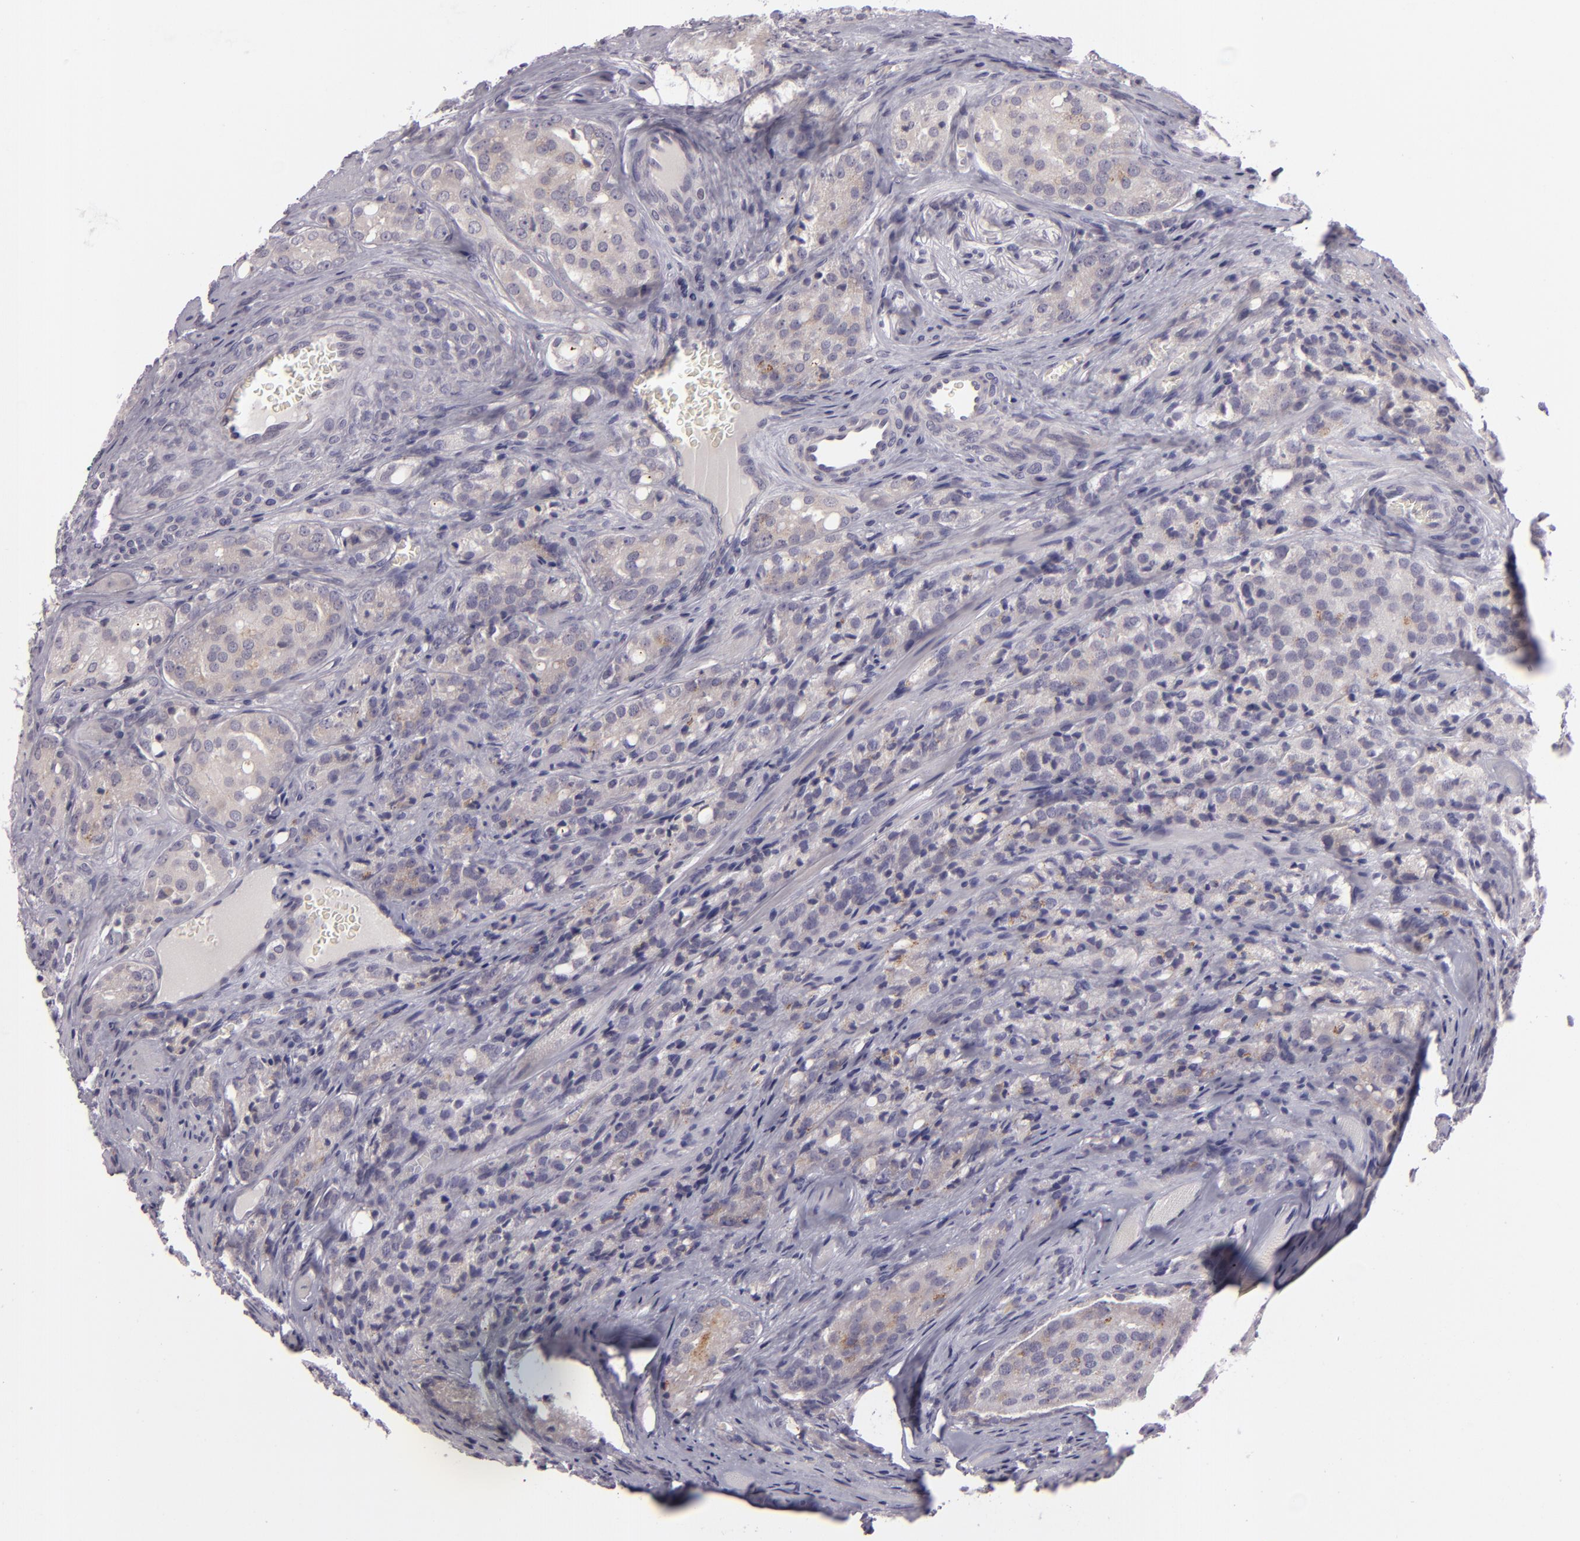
{"staining": {"intensity": "weak", "quantity": "<25%", "location": "cytoplasmic/membranous"}, "tissue": "prostate cancer", "cell_type": "Tumor cells", "image_type": "cancer", "snomed": [{"axis": "morphology", "description": "Adenocarcinoma, Medium grade"}, {"axis": "topography", "description": "Prostate"}], "caption": "This histopathology image is of prostate cancer stained with IHC to label a protein in brown with the nuclei are counter-stained blue. There is no expression in tumor cells.", "gene": "EGFL6", "patient": {"sex": "male", "age": 60}}